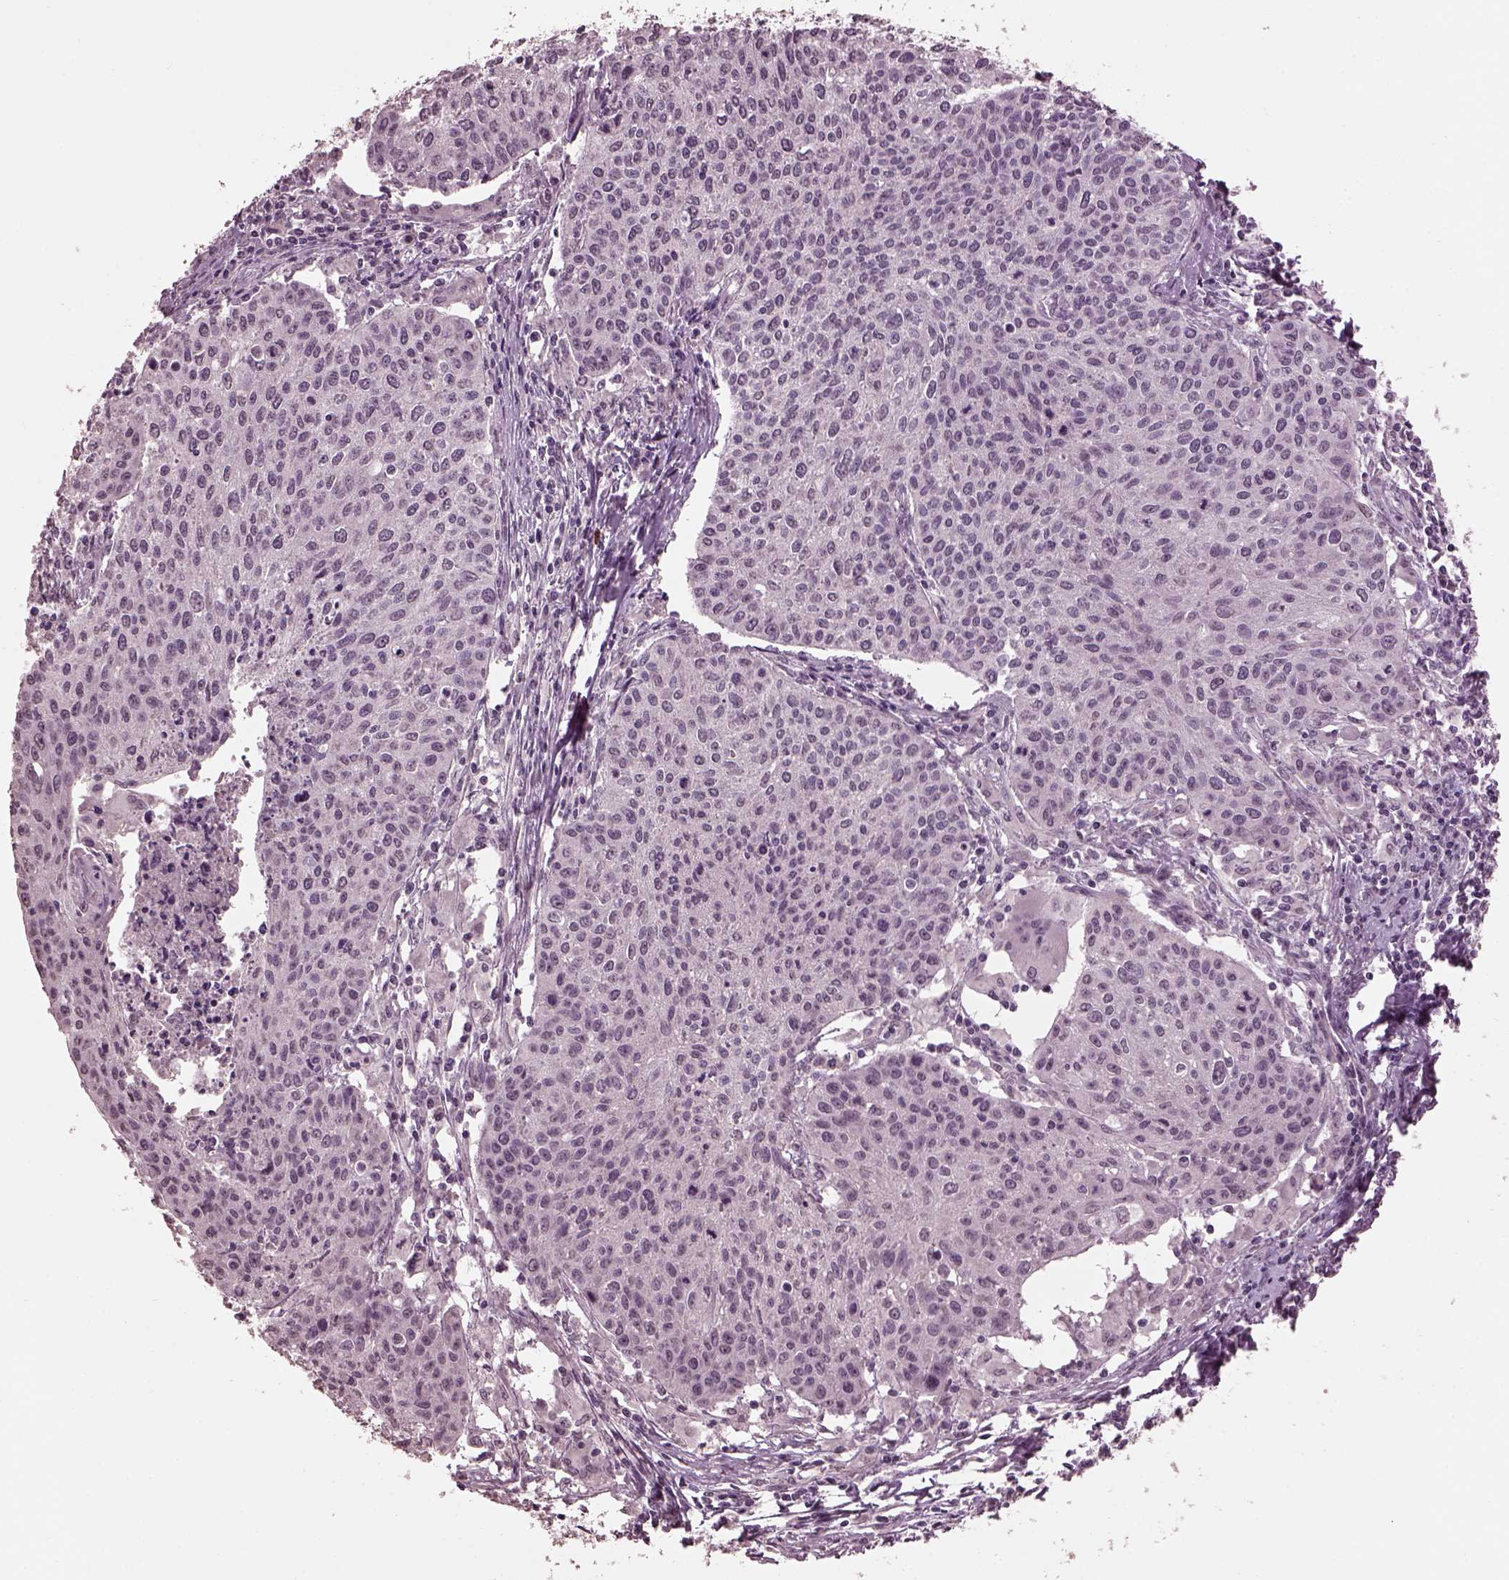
{"staining": {"intensity": "negative", "quantity": "none", "location": "none"}, "tissue": "cervical cancer", "cell_type": "Tumor cells", "image_type": "cancer", "snomed": [{"axis": "morphology", "description": "Squamous cell carcinoma, NOS"}, {"axis": "topography", "description": "Cervix"}], "caption": "IHC photomicrograph of cervical cancer (squamous cell carcinoma) stained for a protein (brown), which exhibits no positivity in tumor cells.", "gene": "IL18RAP", "patient": {"sex": "female", "age": 38}}